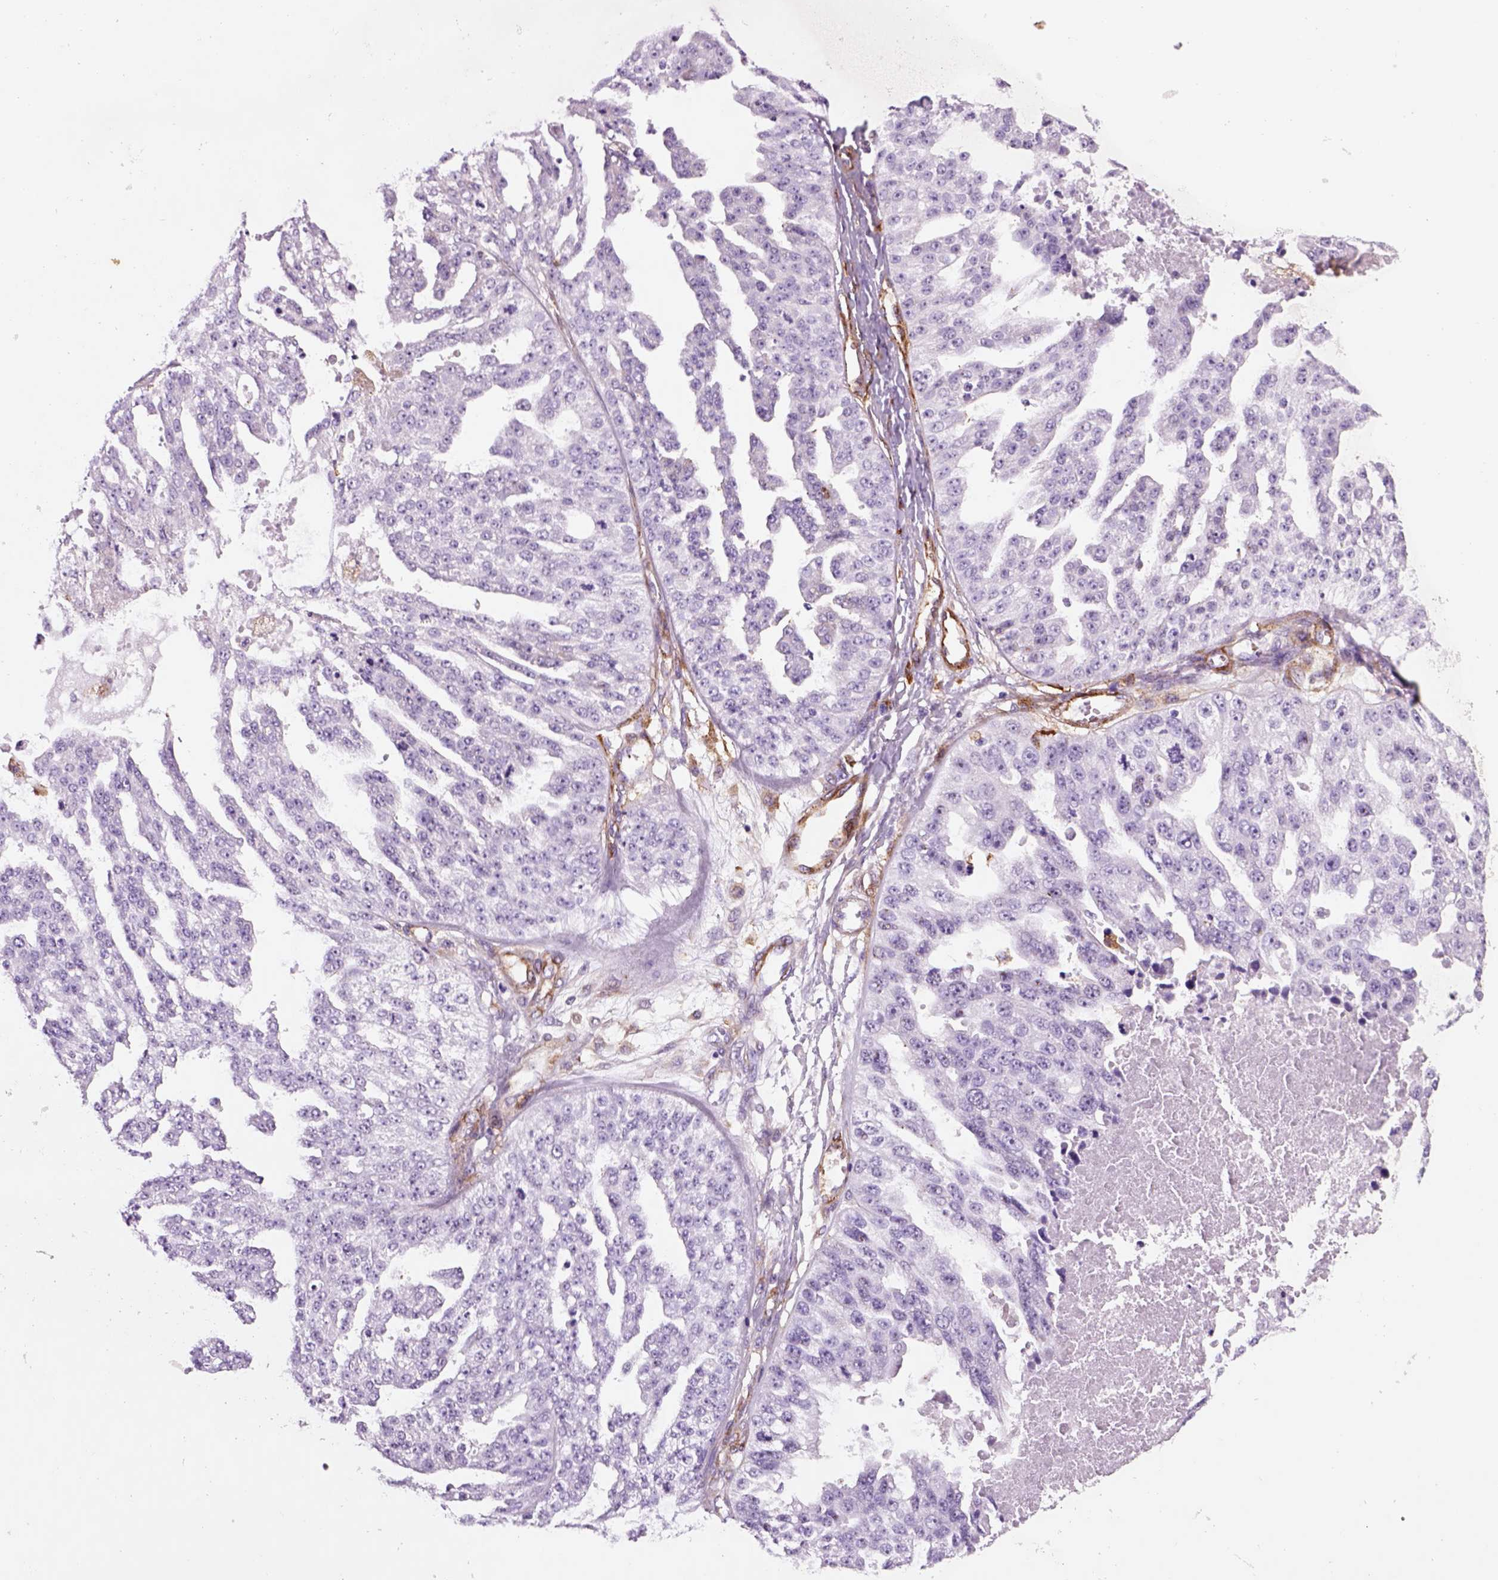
{"staining": {"intensity": "negative", "quantity": "none", "location": "none"}, "tissue": "ovarian cancer", "cell_type": "Tumor cells", "image_type": "cancer", "snomed": [{"axis": "morphology", "description": "Cystadenocarcinoma, serous, NOS"}, {"axis": "topography", "description": "Ovary"}], "caption": "IHC of human ovarian serous cystadenocarcinoma reveals no expression in tumor cells.", "gene": "MARCKS", "patient": {"sex": "female", "age": 58}}